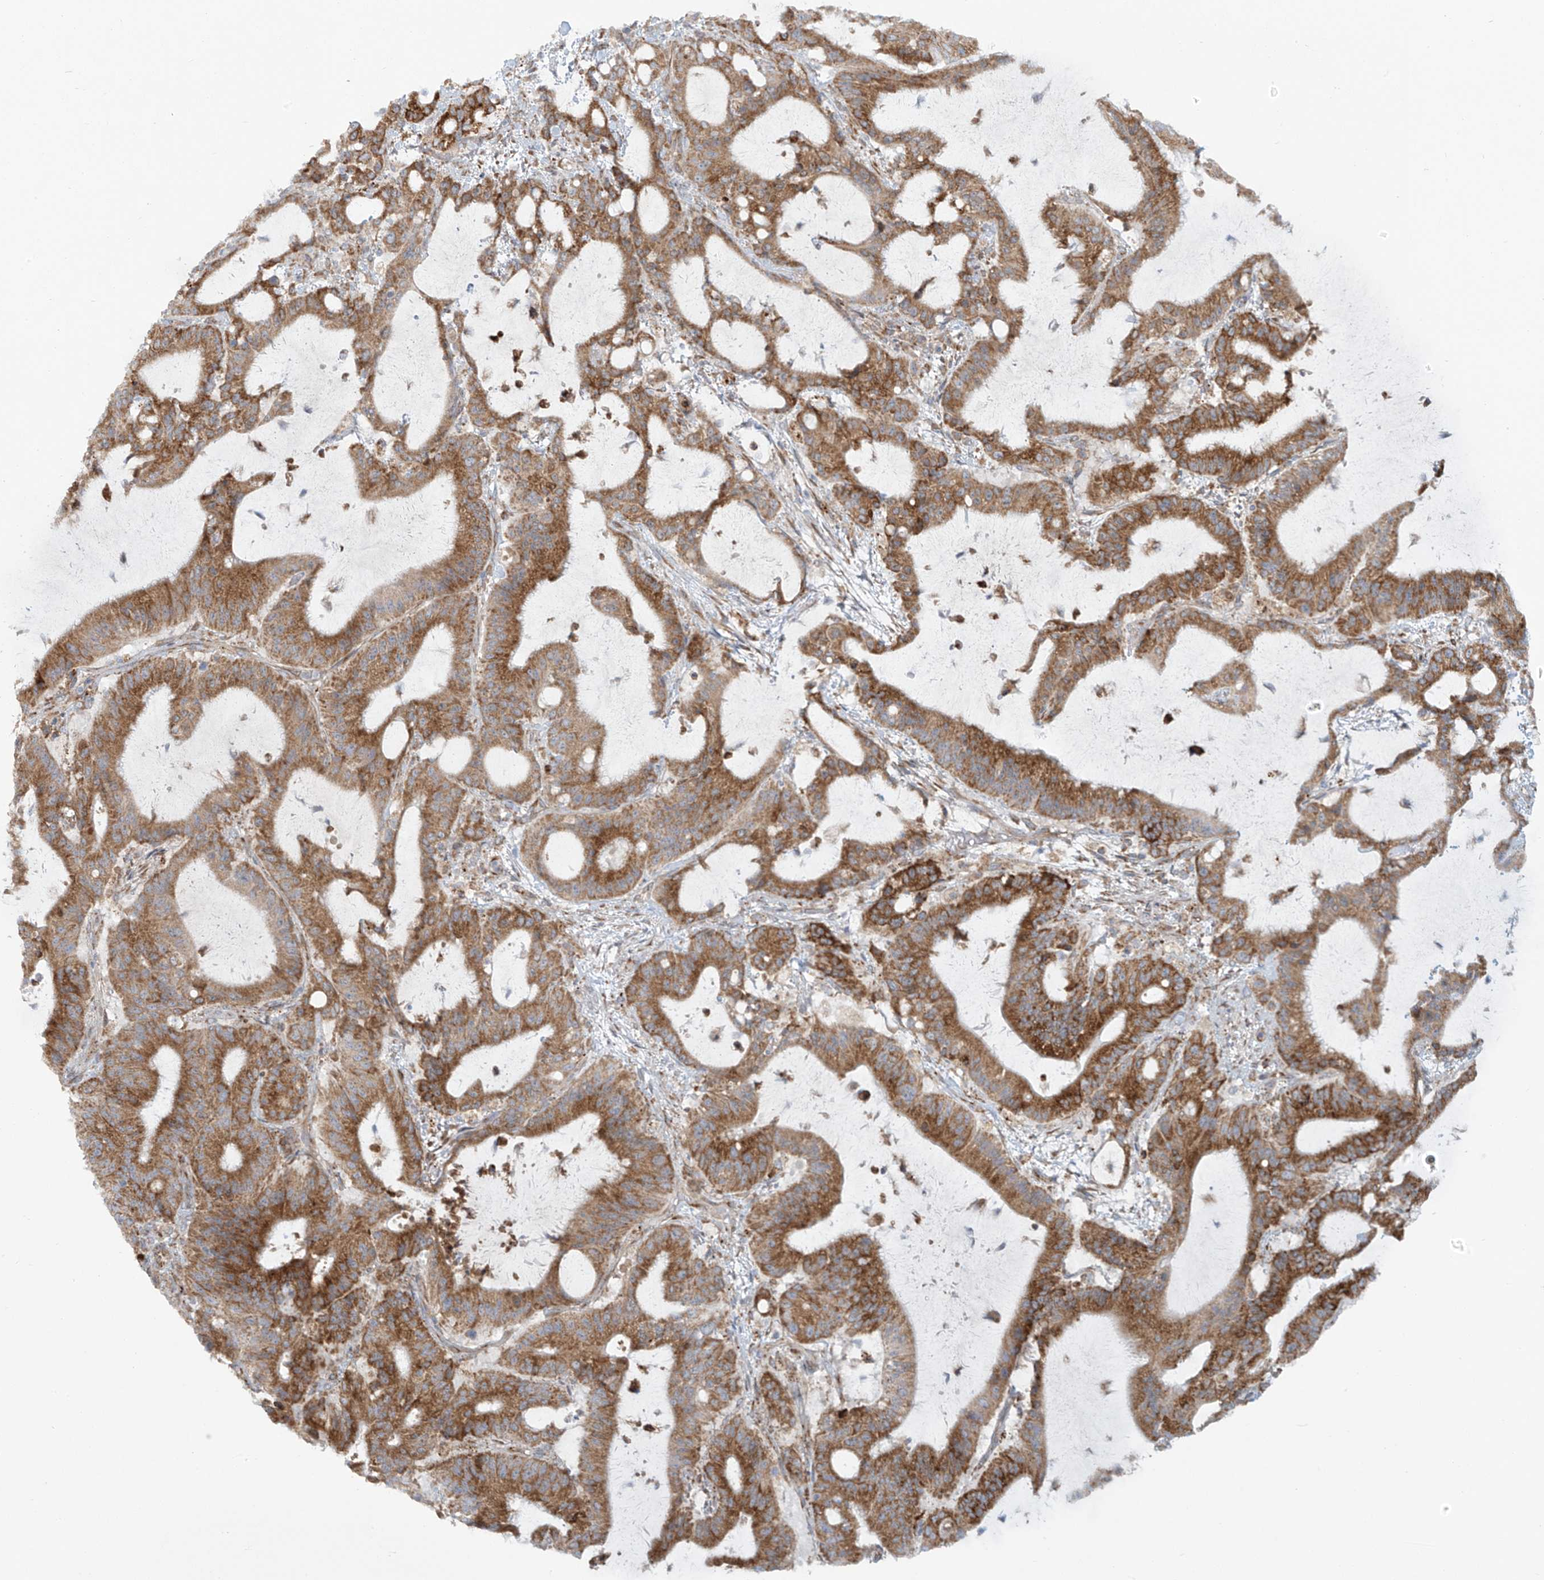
{"staining": {"intensity": "moderate", "quantity": ">75%", "location": "cytoplasmic/membranous"}, "tissue": "liver cancer", "cell_type": "Tumor cells", "image_type": "cancer", "snomed": [{"axis": "morphology", "description": "Normal tissue, NOS"}, {"axis": "morphology", "description": "Cholangiocarcinoma"}, {"axis": "topography", "description": "Liver"}, {"axis": "topography", "description": "Peripheral nerve tissue"}], "caption": "Human liver cancer stained with a protein marker displays moderate staining in tumor cells.", "gene": "KATNIP", "patient": {"sex": "female", "age": 73}}